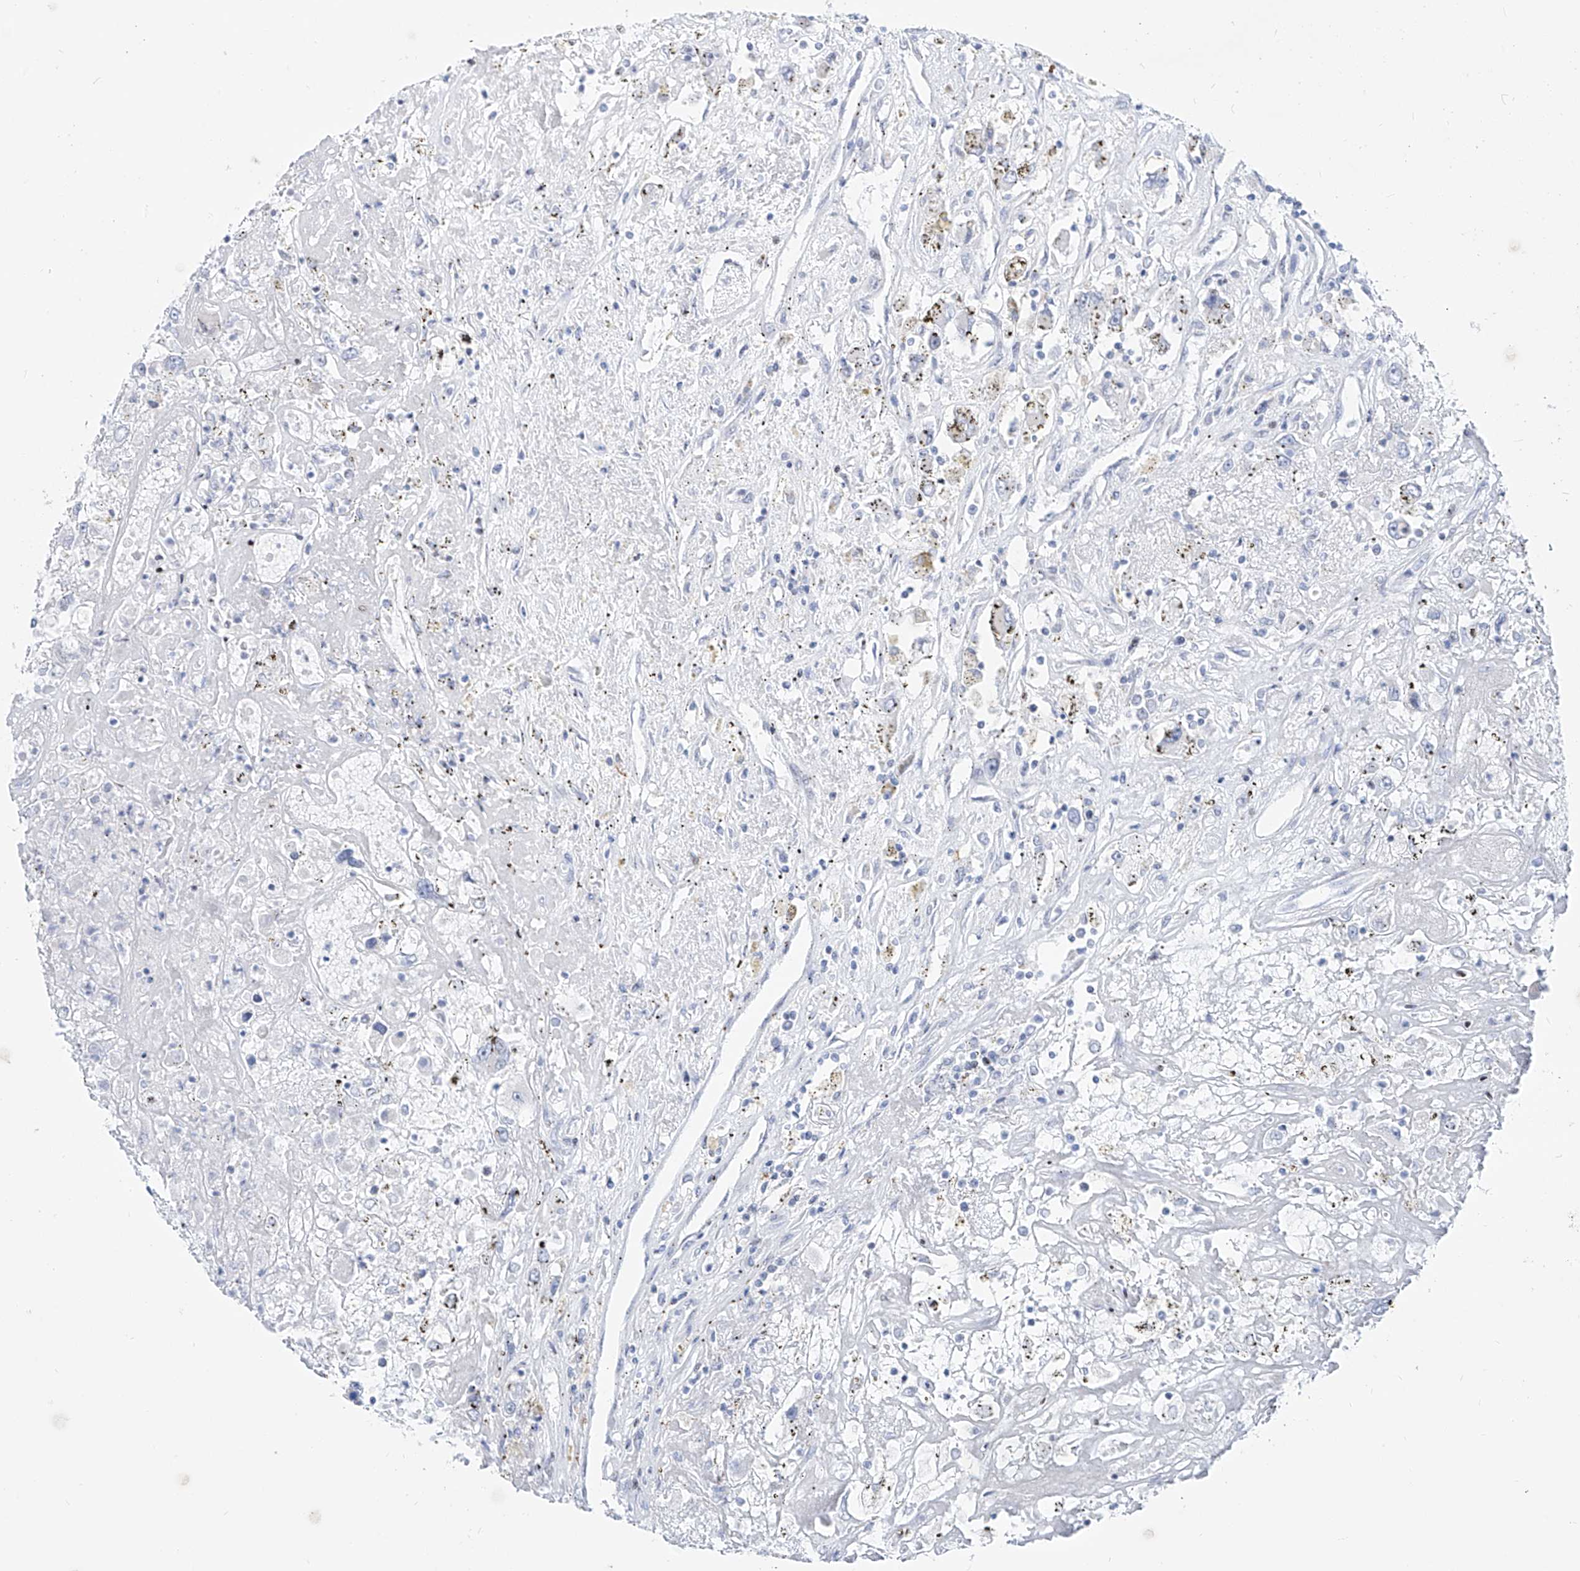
{"staining": {"intensity": "negative", "quantity": "none", "location": "none"}, "tissue": "renal cancer", "cell_type": "Tumor cells", "image_type": "cancer", "snomed": [{"axis": "morphology", "description": "Adenocarcinoma, NOS"}, {"axis": "topography", "description": "Kidney"}], "caption": "Histopathology image shows no protein staining in tumor cells of renal cancer tissue.", "gene": "FRS3", "patient": {"sex": "female", "age": 52}}